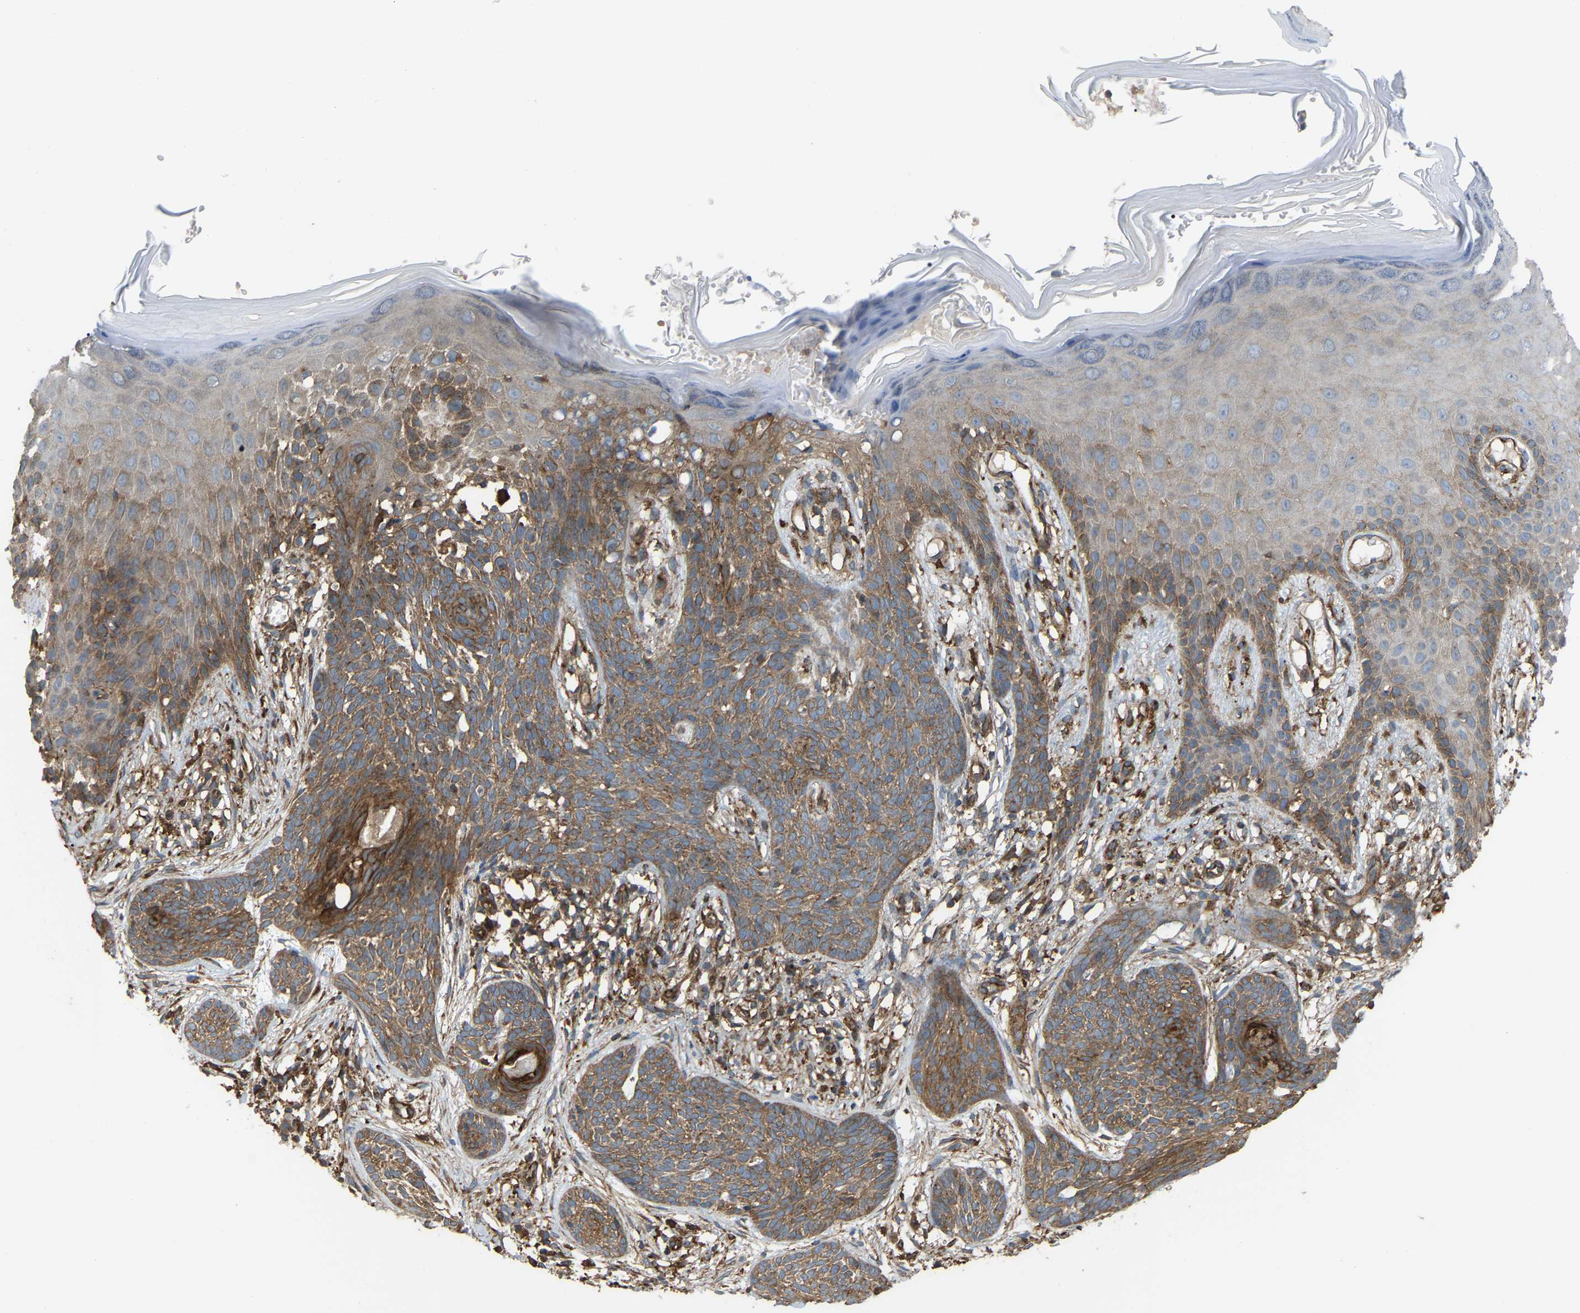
{"staining": {"intensity": "moderate", "quantity": ">75%", "location": "cytoplasmic/membranous"}, "tissue": "skin cancer", "cell_type": "Tumor cells", "image_type": "cancer", "snomed": [{"axis": "morphology", "description": "Basal cell carcinoma"}, {"axis": "topography", "description": "Skin"}], "caption": "The immunohistochemical stain shows moderate cytoplasmic/membranous positivity in tumor cells of skin cancer tissue.", "gene": "PICALM", "patient": {"sex": "female", "age": 59}}